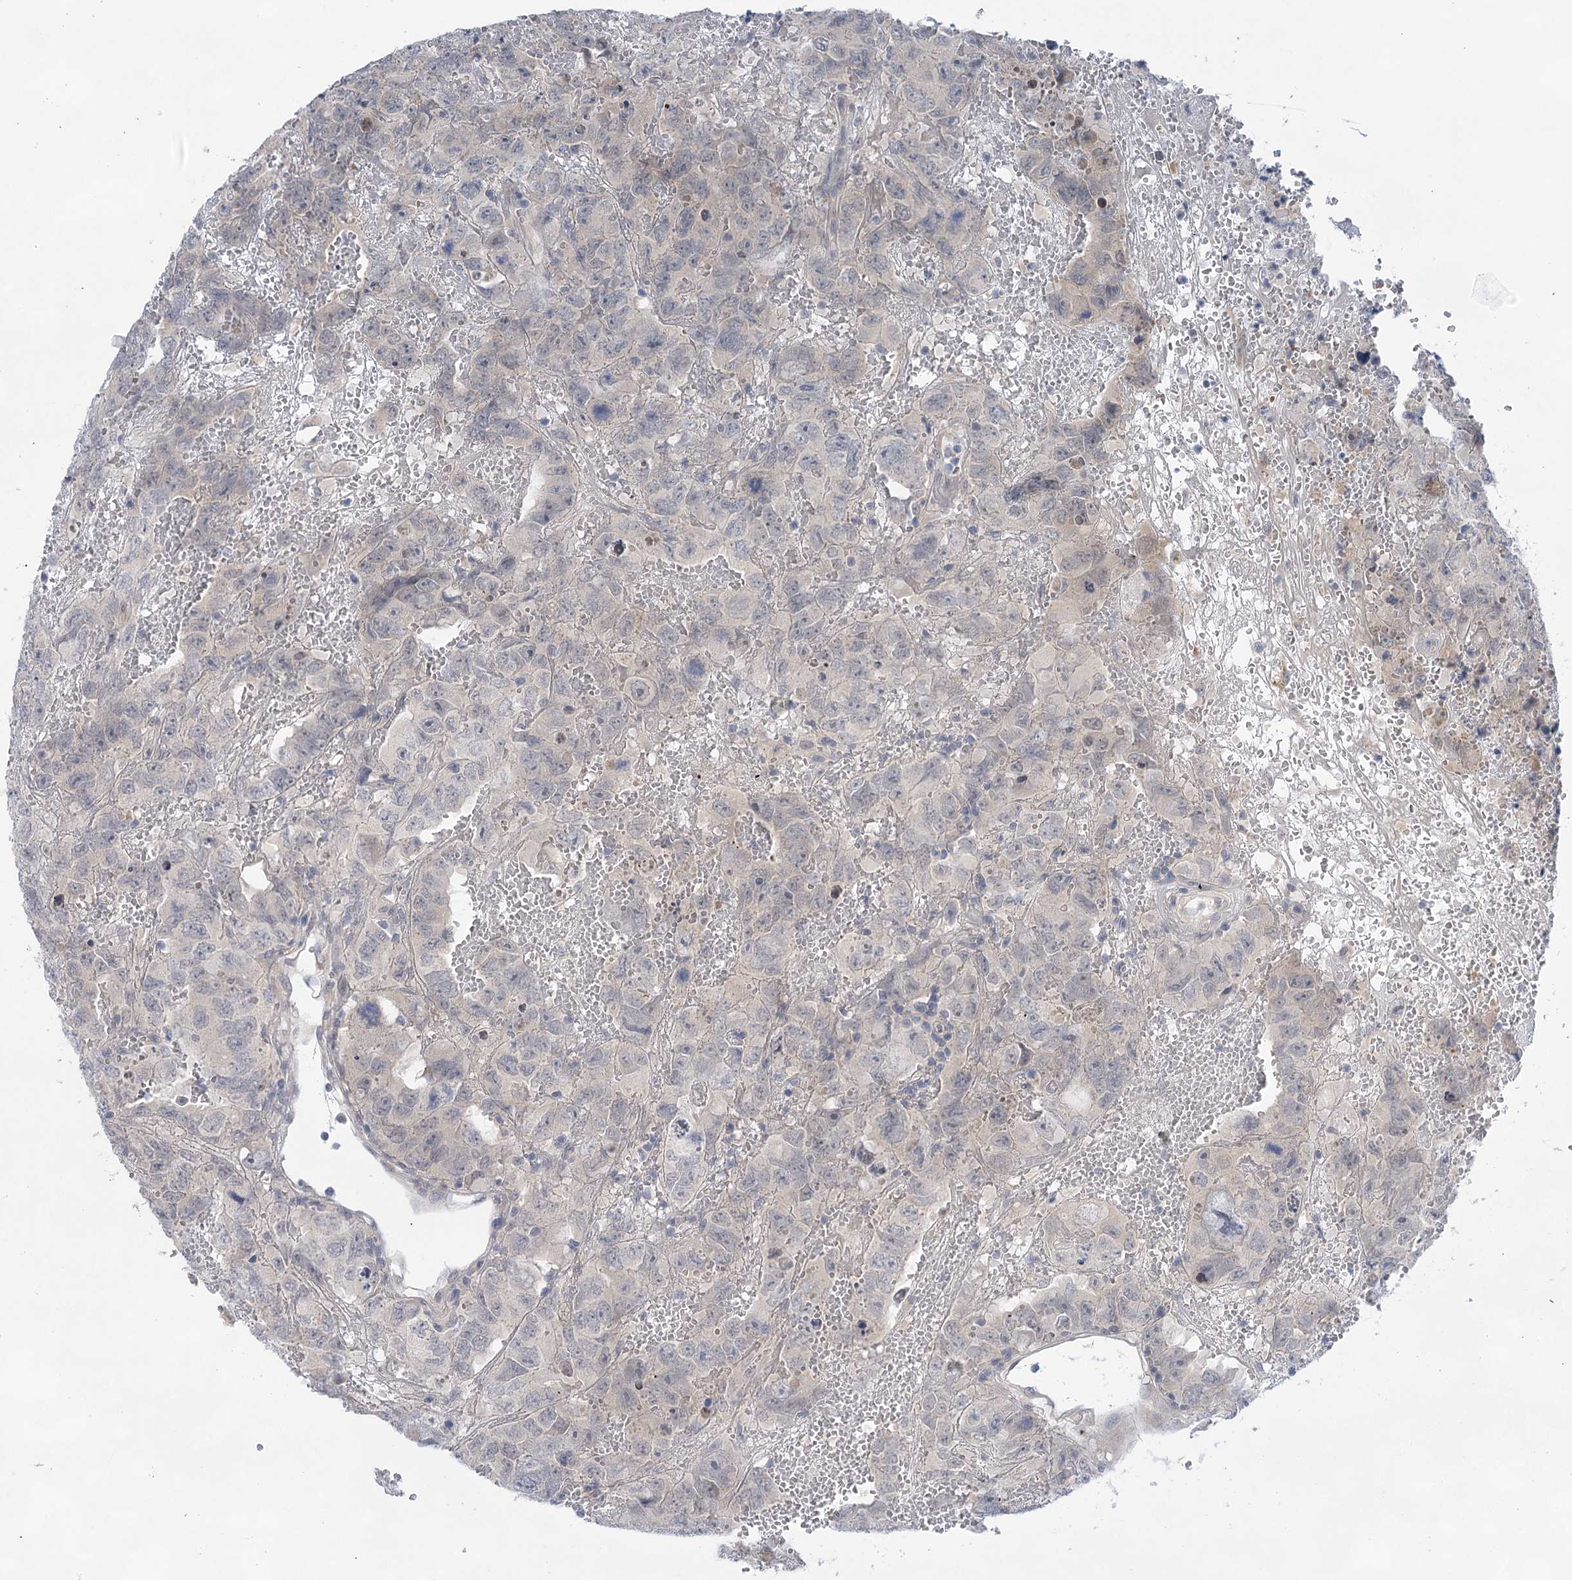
{"staining": {"intensity": "negative", "quantity": "none", "location": "none"}, "tissue": "testis cancer", "cell_type": "Tumor cells", "image_type": "cancer", "snomed": [{"axis": "morphology", "description": "Carcinoma, Embryonal, NOS"}, {"axis": "topography", "description": "Testis"}], "caption": "This is a micrograph of immunohistochemistry staining of testis cancer (embryonal carcinoma), which shows no staining in tumor cells.", "gene": "LALBA", "patient": {"sex": "male", "age": 45}}